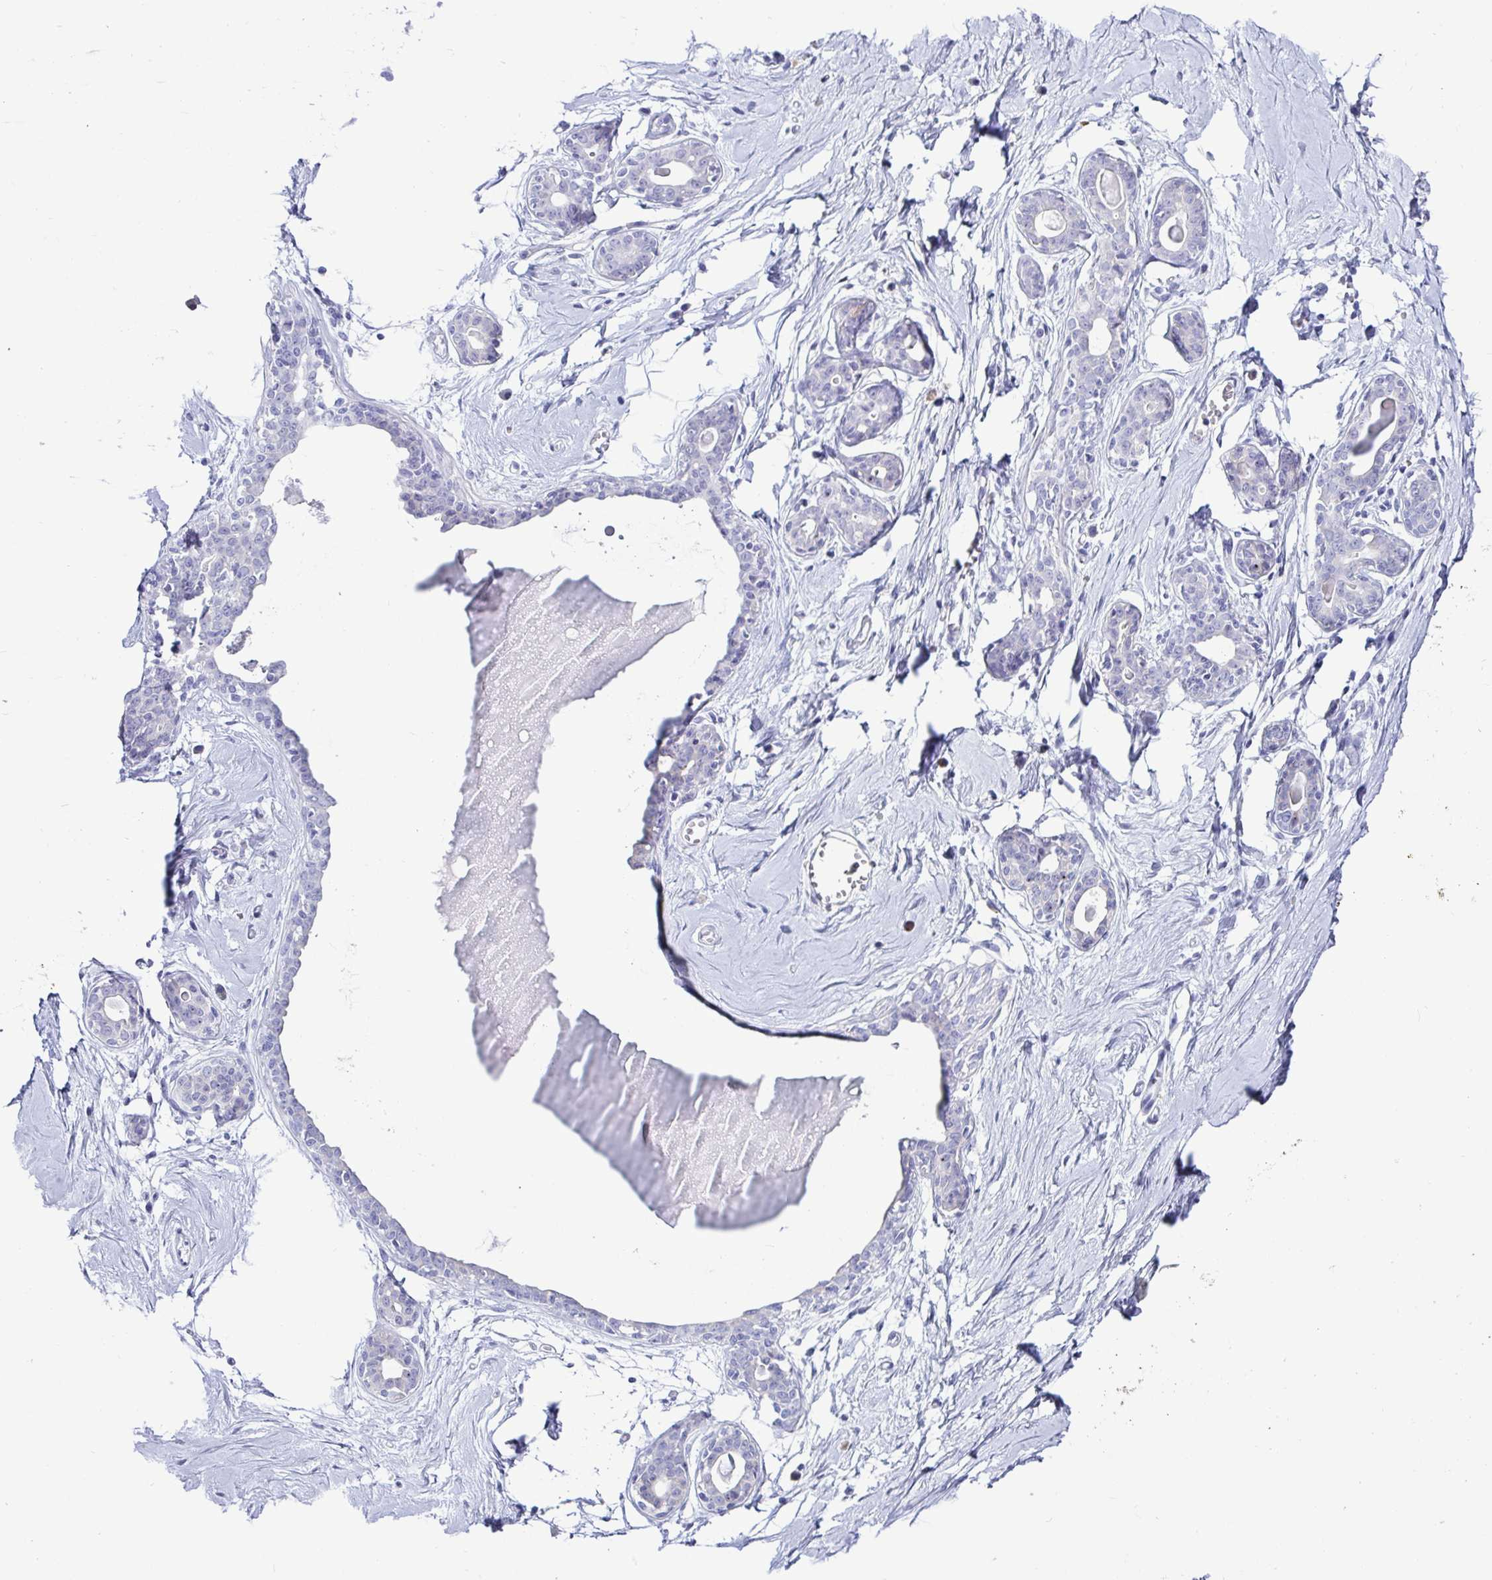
{"staining": {"intensity": "negative", "quantity": "none", "location": "none"}, "tissue": "breast", "cell_type": "Adipocytes", "image_type": "normal", "snomed": [{"axis": "morphology", "description": "Normal tissue, NOS"}, {"axis": "topography", "description": "Breast"}], "caption": "Immunohistochemical staining of benign breast reveals no significant staining in adipocytes.", "gene": "TFPI2", "patient": {"sex": "female", "age": 45}}